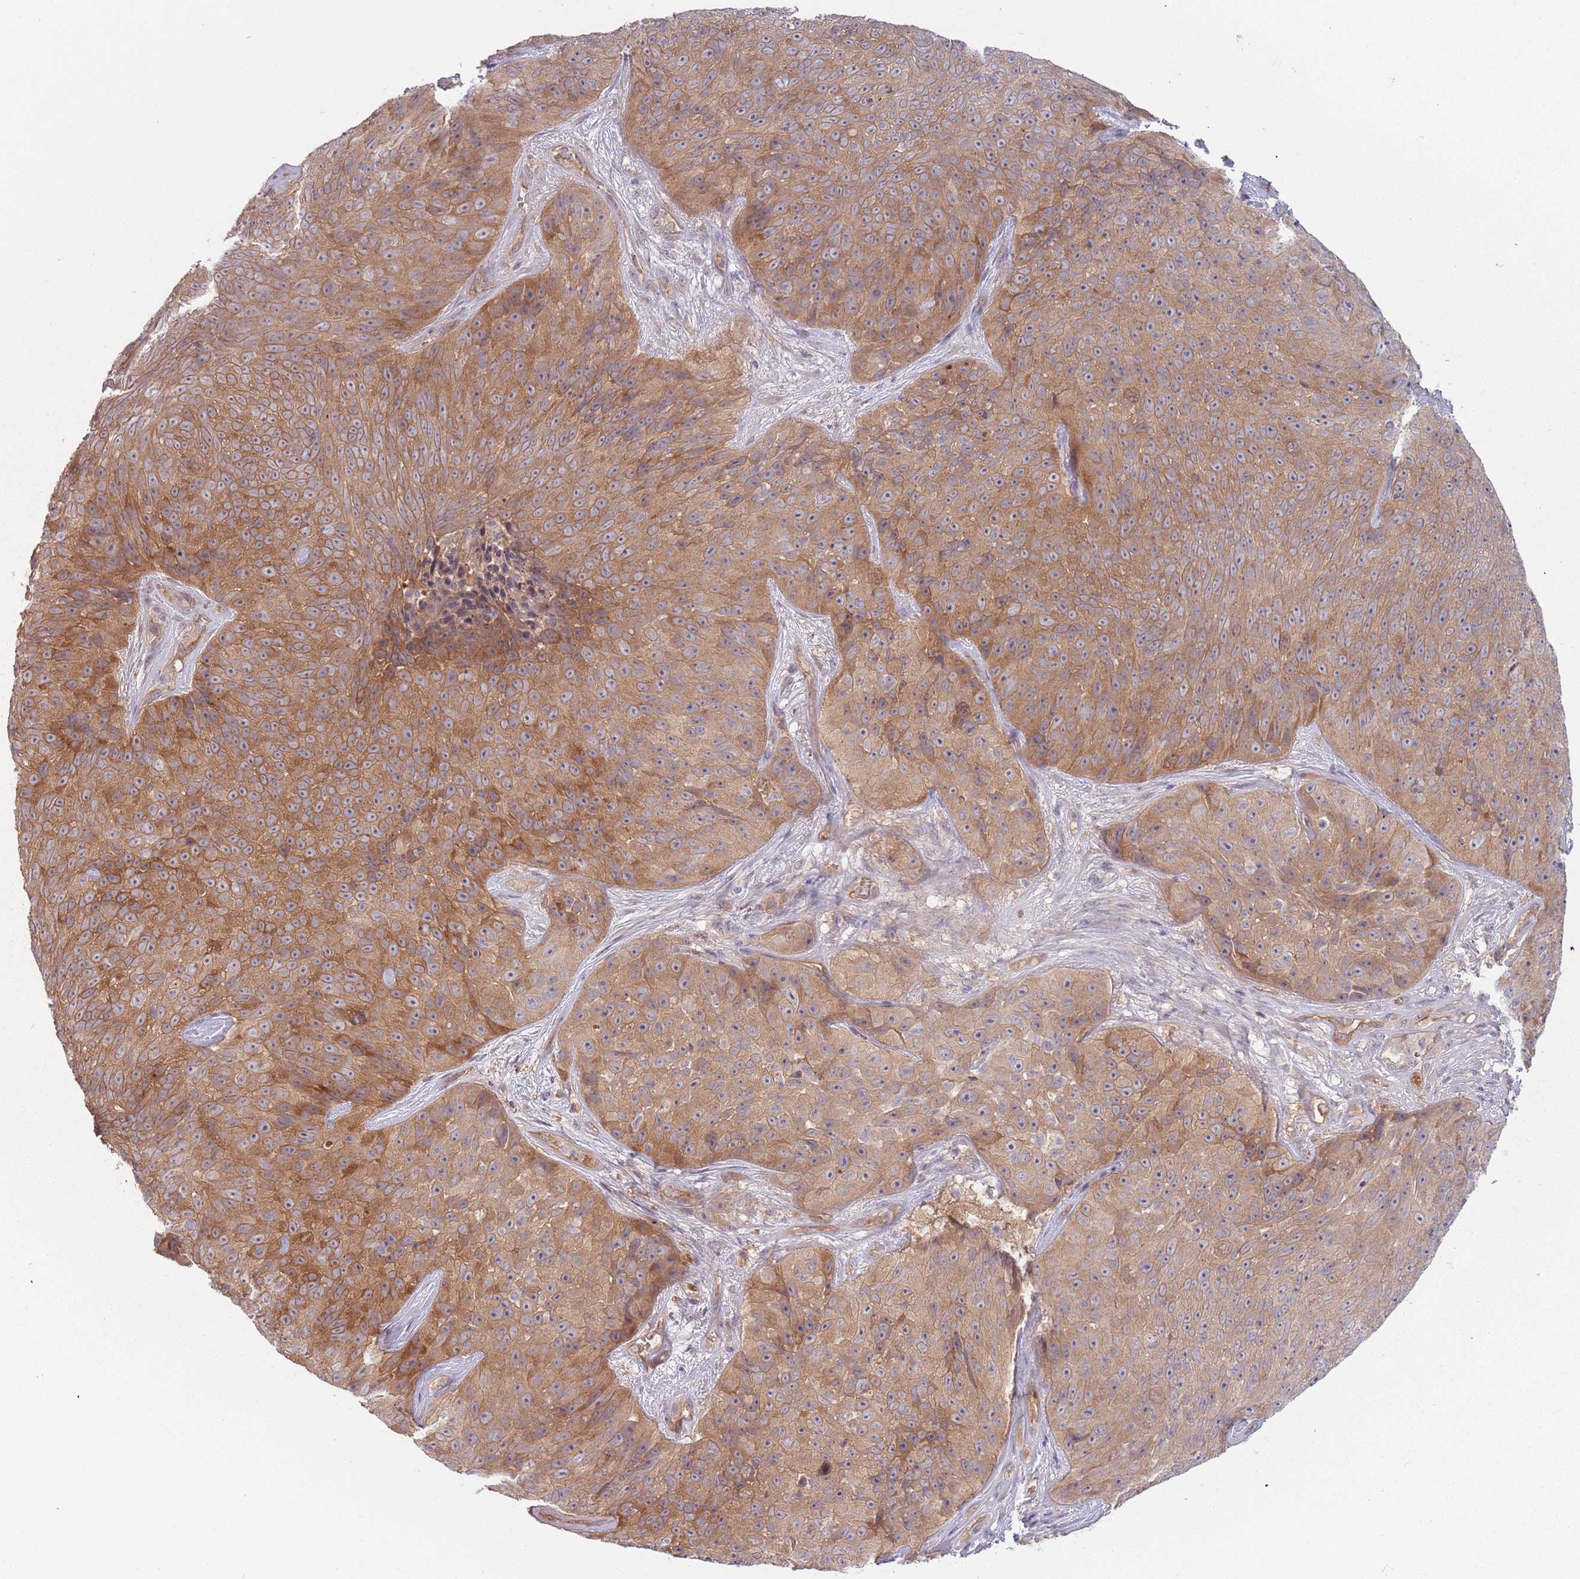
{"staining": {"intensity": "moderate", "quantity": ">75%", "location": "cytoplasmic/membranous"}, "tissue": "skin cancer", "cell_type": "Tumor cells", "image_type": "cancer", "snomed": [{"axis": "morphology", "description": "Squamous cell carcinoma, NOS"}, {"axis": "topography", "description": "Skin"}], "caption": "Skin cancer stained with DAB IHC shows medium levels of moderate cytoplasmic/membranous expression in about >75% of tumor cells. (Stains: DAB in brown, nuclei in blue, Microscopy: brightfield microscopy at high magnification).", "gene": "SAV1", "patient": {"sex": "female", "age": 87}}